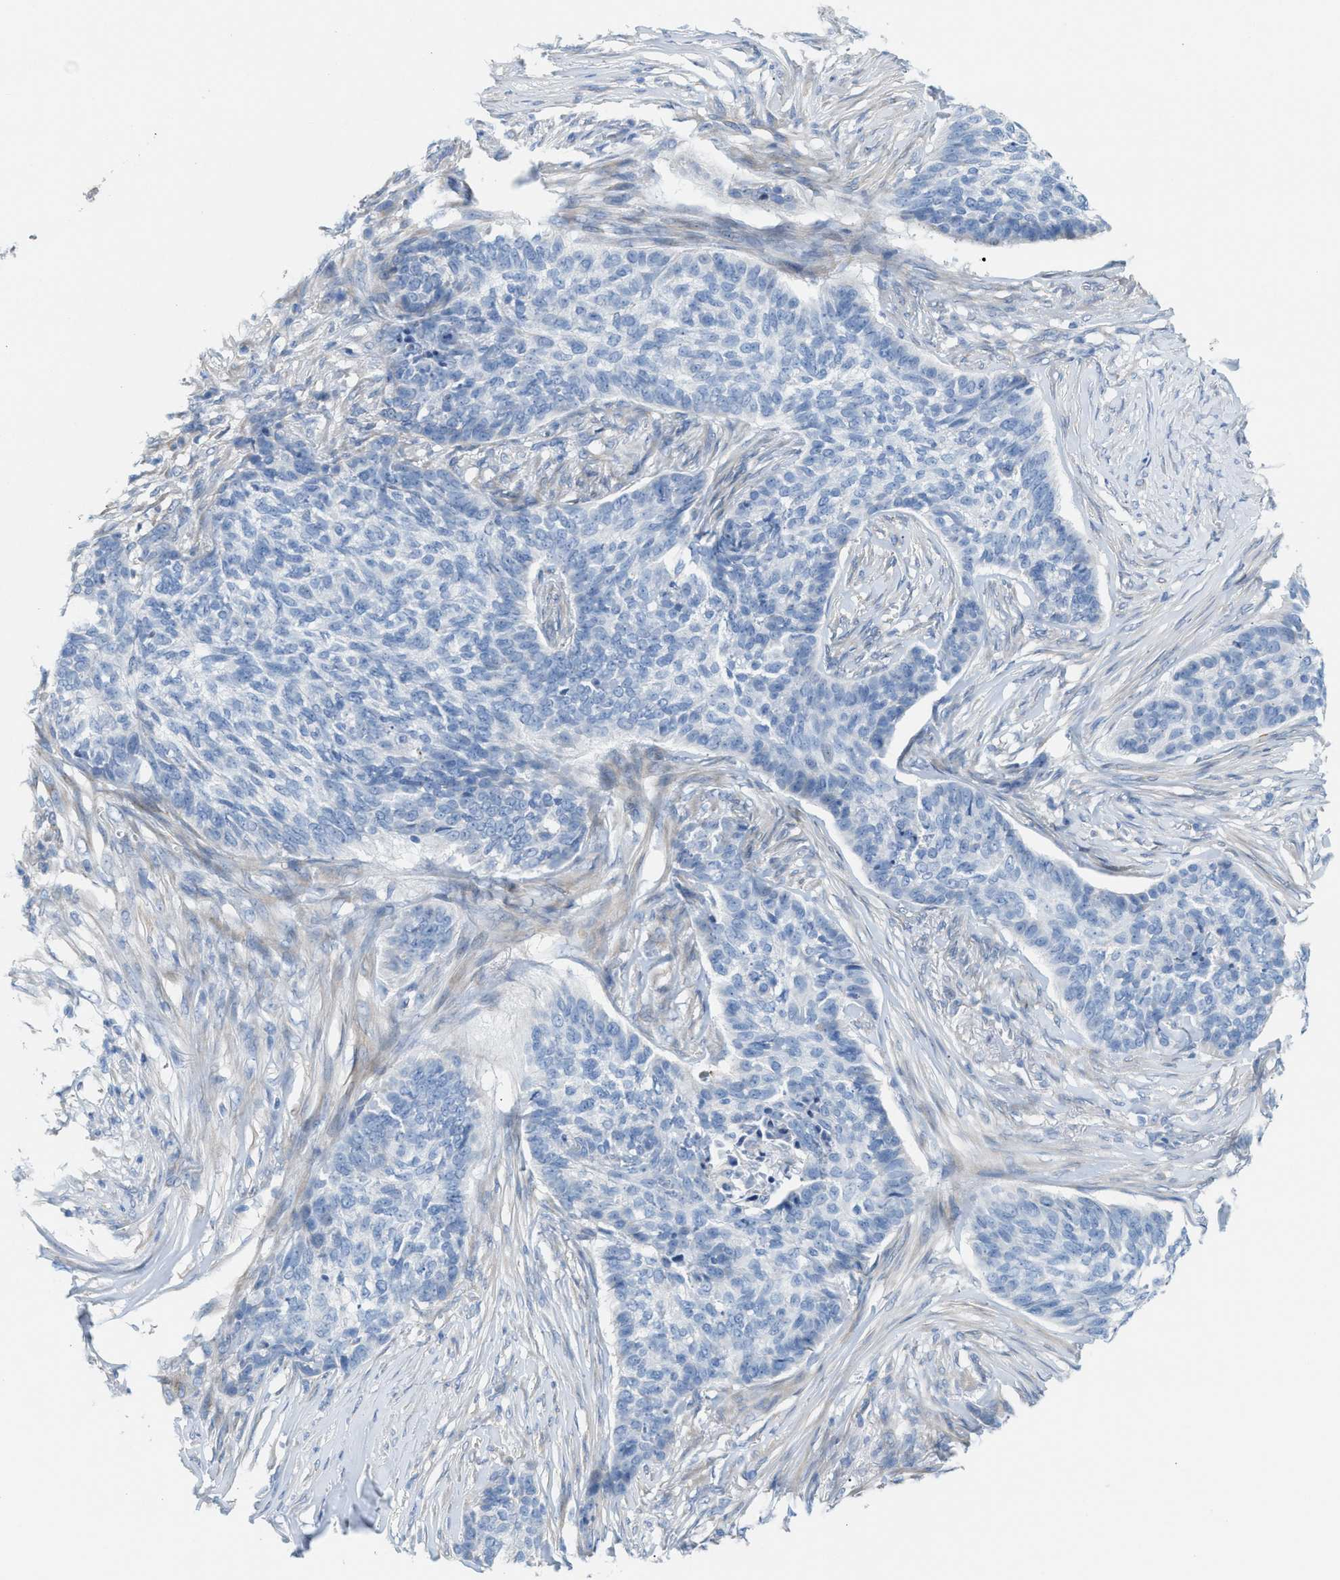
{"staining": {"intensity": "negative", "quantity": "none", "location": "none"}, "tissue": "skin cancer", "cell_type": "Tumor cells", "image_type": "cancer", "snomed": [{"axis": "morphology", "description": "Basal cell carcinoma"}, {"axis": "topography", "description": "Skin"}], "caption": "Protein analysis of skin cancer (basal cell carcinoma) demonstrates no significant staining in tumor cells.", "gene": "MPP3", "patient": {"sex": "male", "age": 85}}